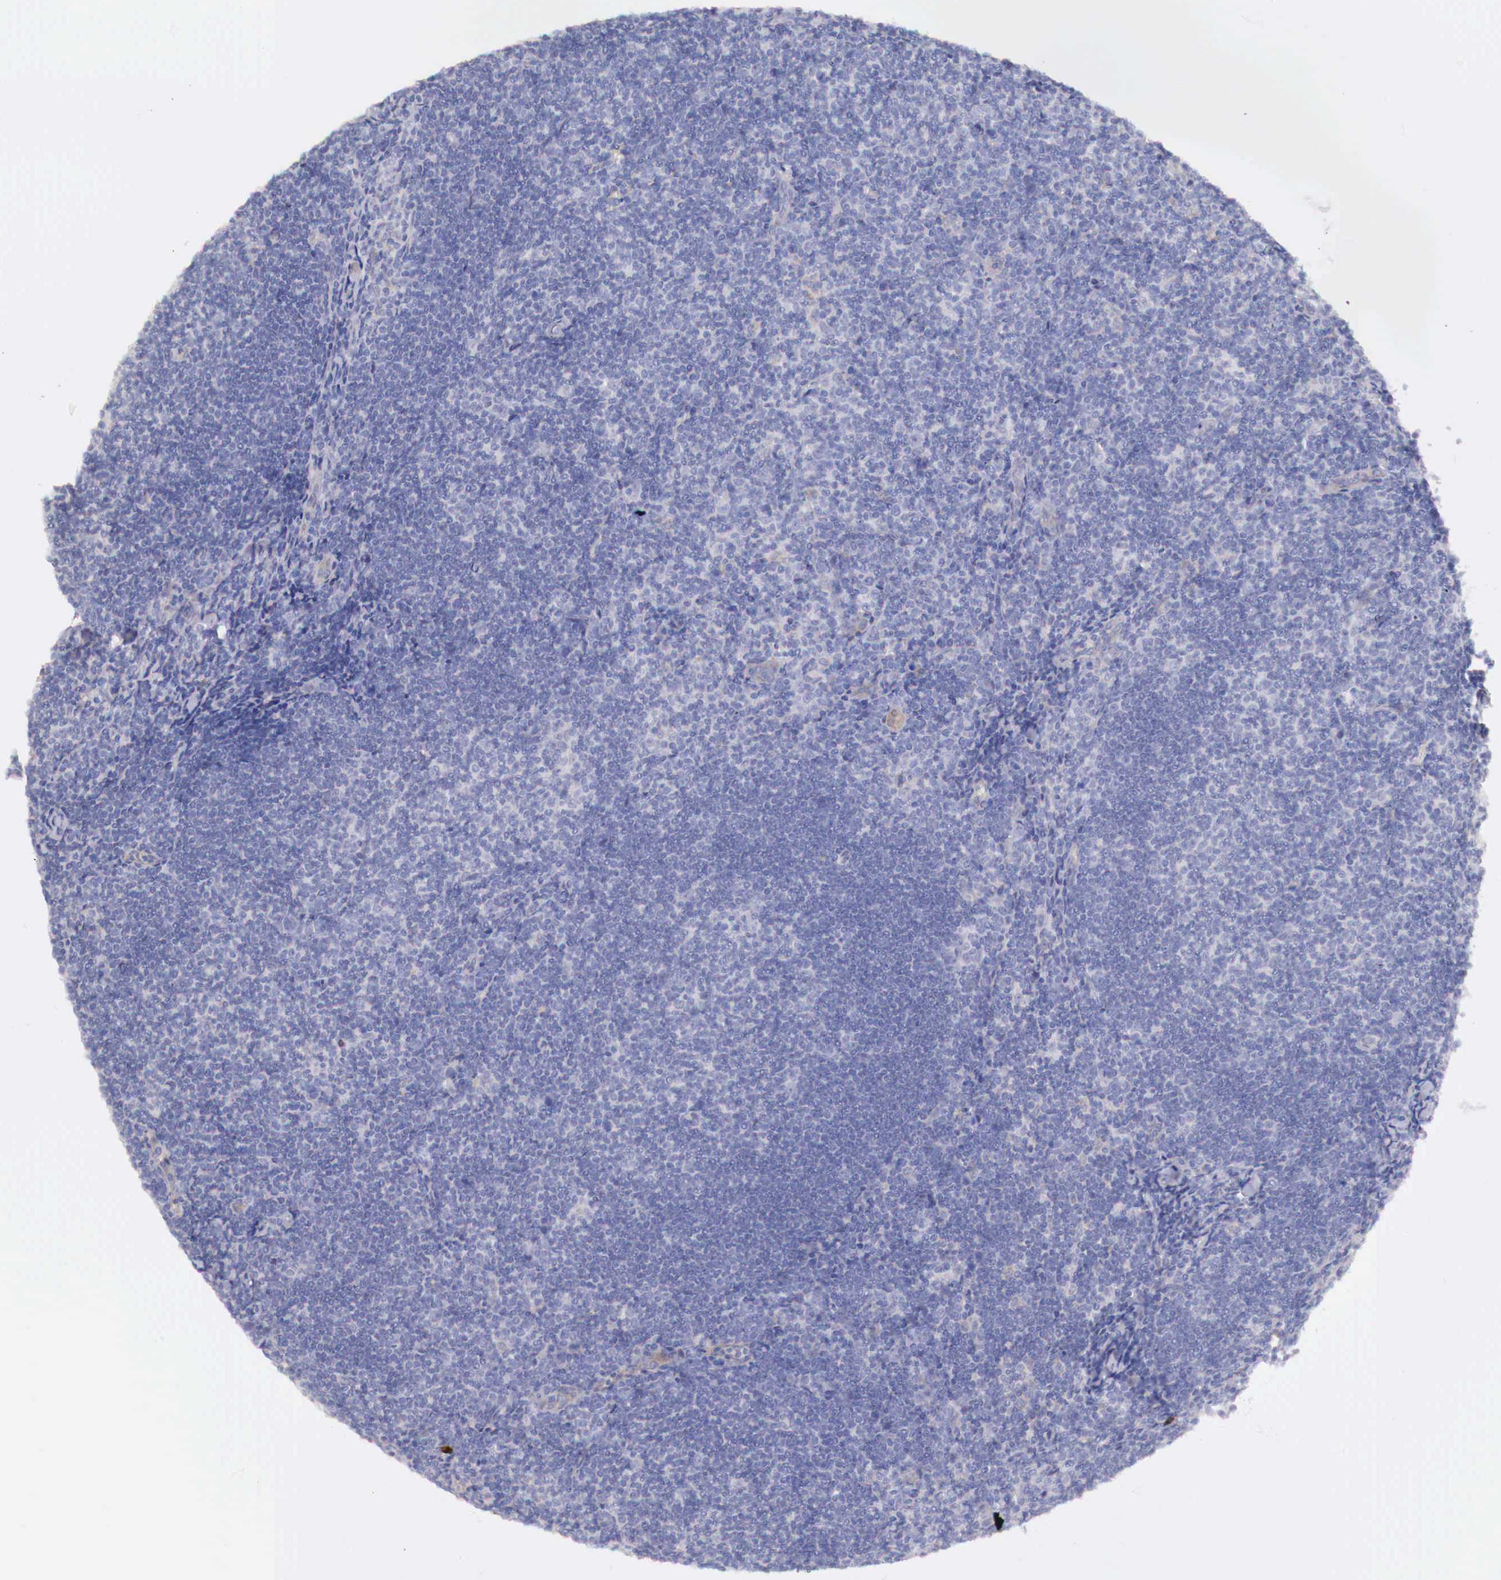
{"staining": {"intensity": "negative", "quantity": "none", "location": "none"}, "tissue": "lymphoma", "cell_type": "Tumor cells", "image_type": "cancer", "snomed": [{"axis": "morphology", "description": "Malignant lymphoma, non-Hodgkin's type, Low grade"}, {"axis": "topography", "description": "Lymph node"}], "caption": "High magnification brightfield microscopy of lymphoma stained with DAB (3,3'-diaminobenzidine) (brown) and counterstained with hematoxylin (blue): tumor cells show no significant expression.", "gene": "KLHDC7B", "patient": {"sex": "male", "age": 49}}